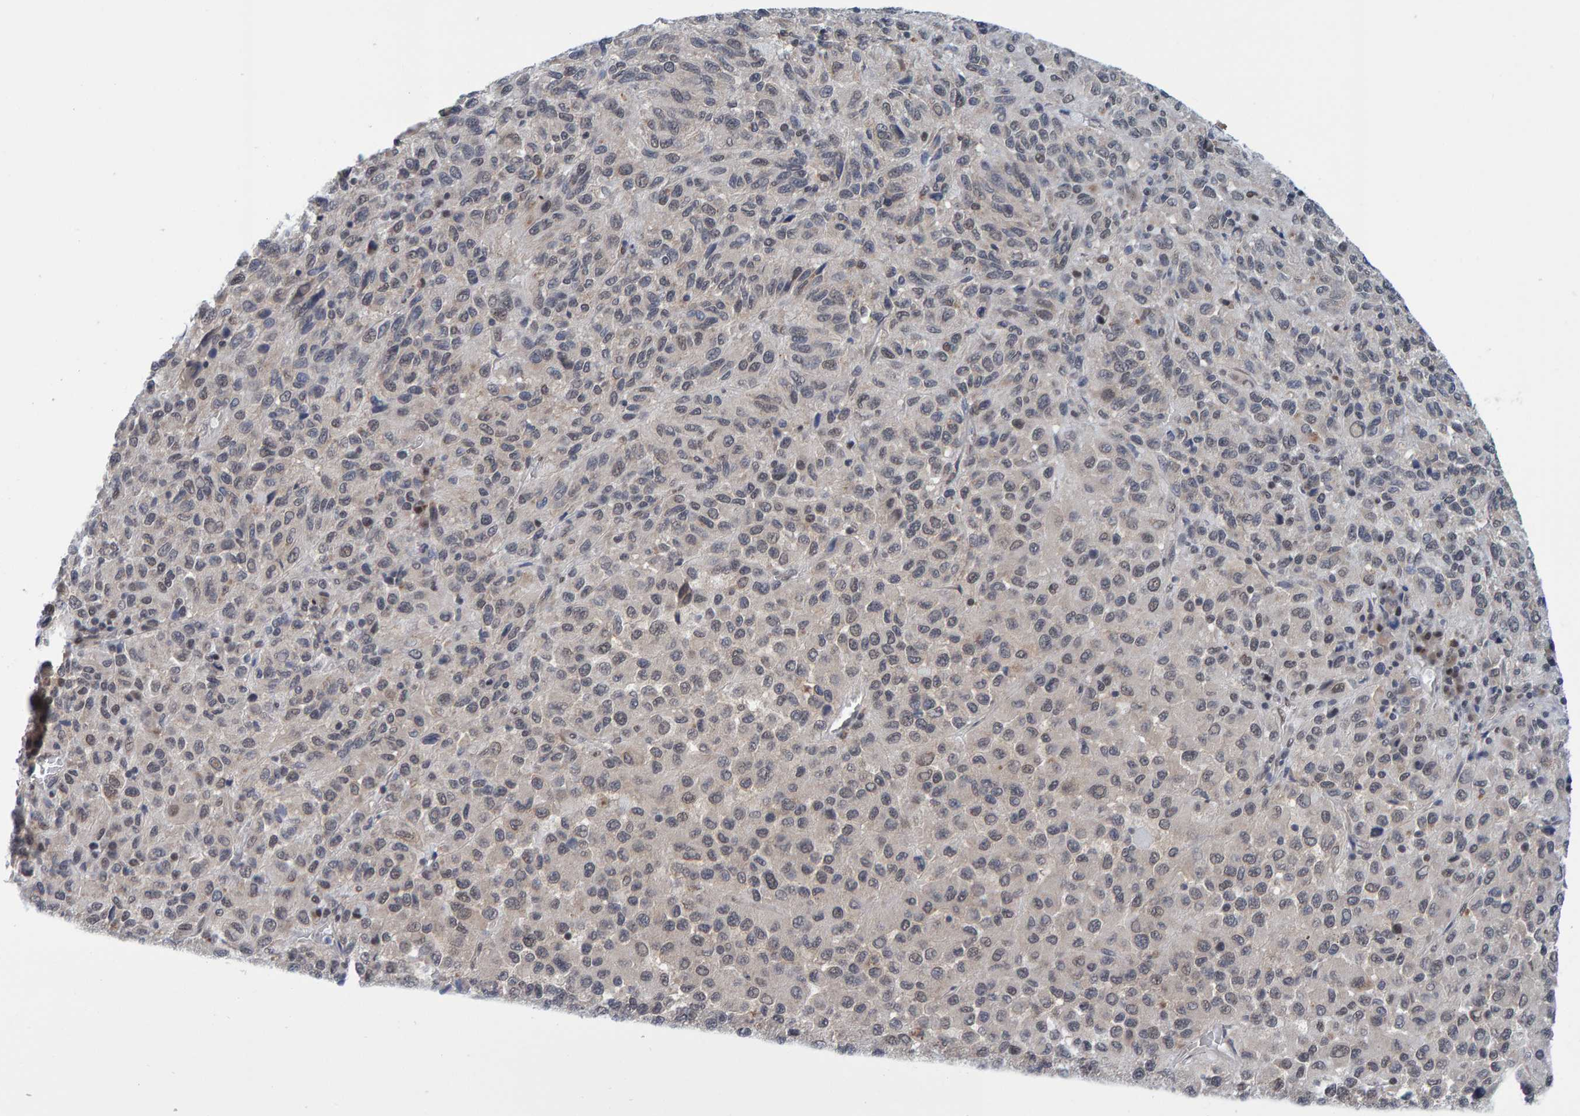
{"staining": {"intensity": "negative", "quantity": "none", "location": "none"}, "tissue": "melanoma", "cell_type": "Tumor cells", "image_type": "cancer", "snomed": [{"axis": "morphology", "description": "Malignant melanoma, Metastatic site"}, {"axis": "topography", "description": "Lung"}], "caption": "This histopathology image is of melanoma stained with IHC to label a protein in brown with the nuclei are counter-stained blue. There is no staining in tumor cells.", "gene": "SCRN2", "patient": {"sex": "male", "age": 64}}